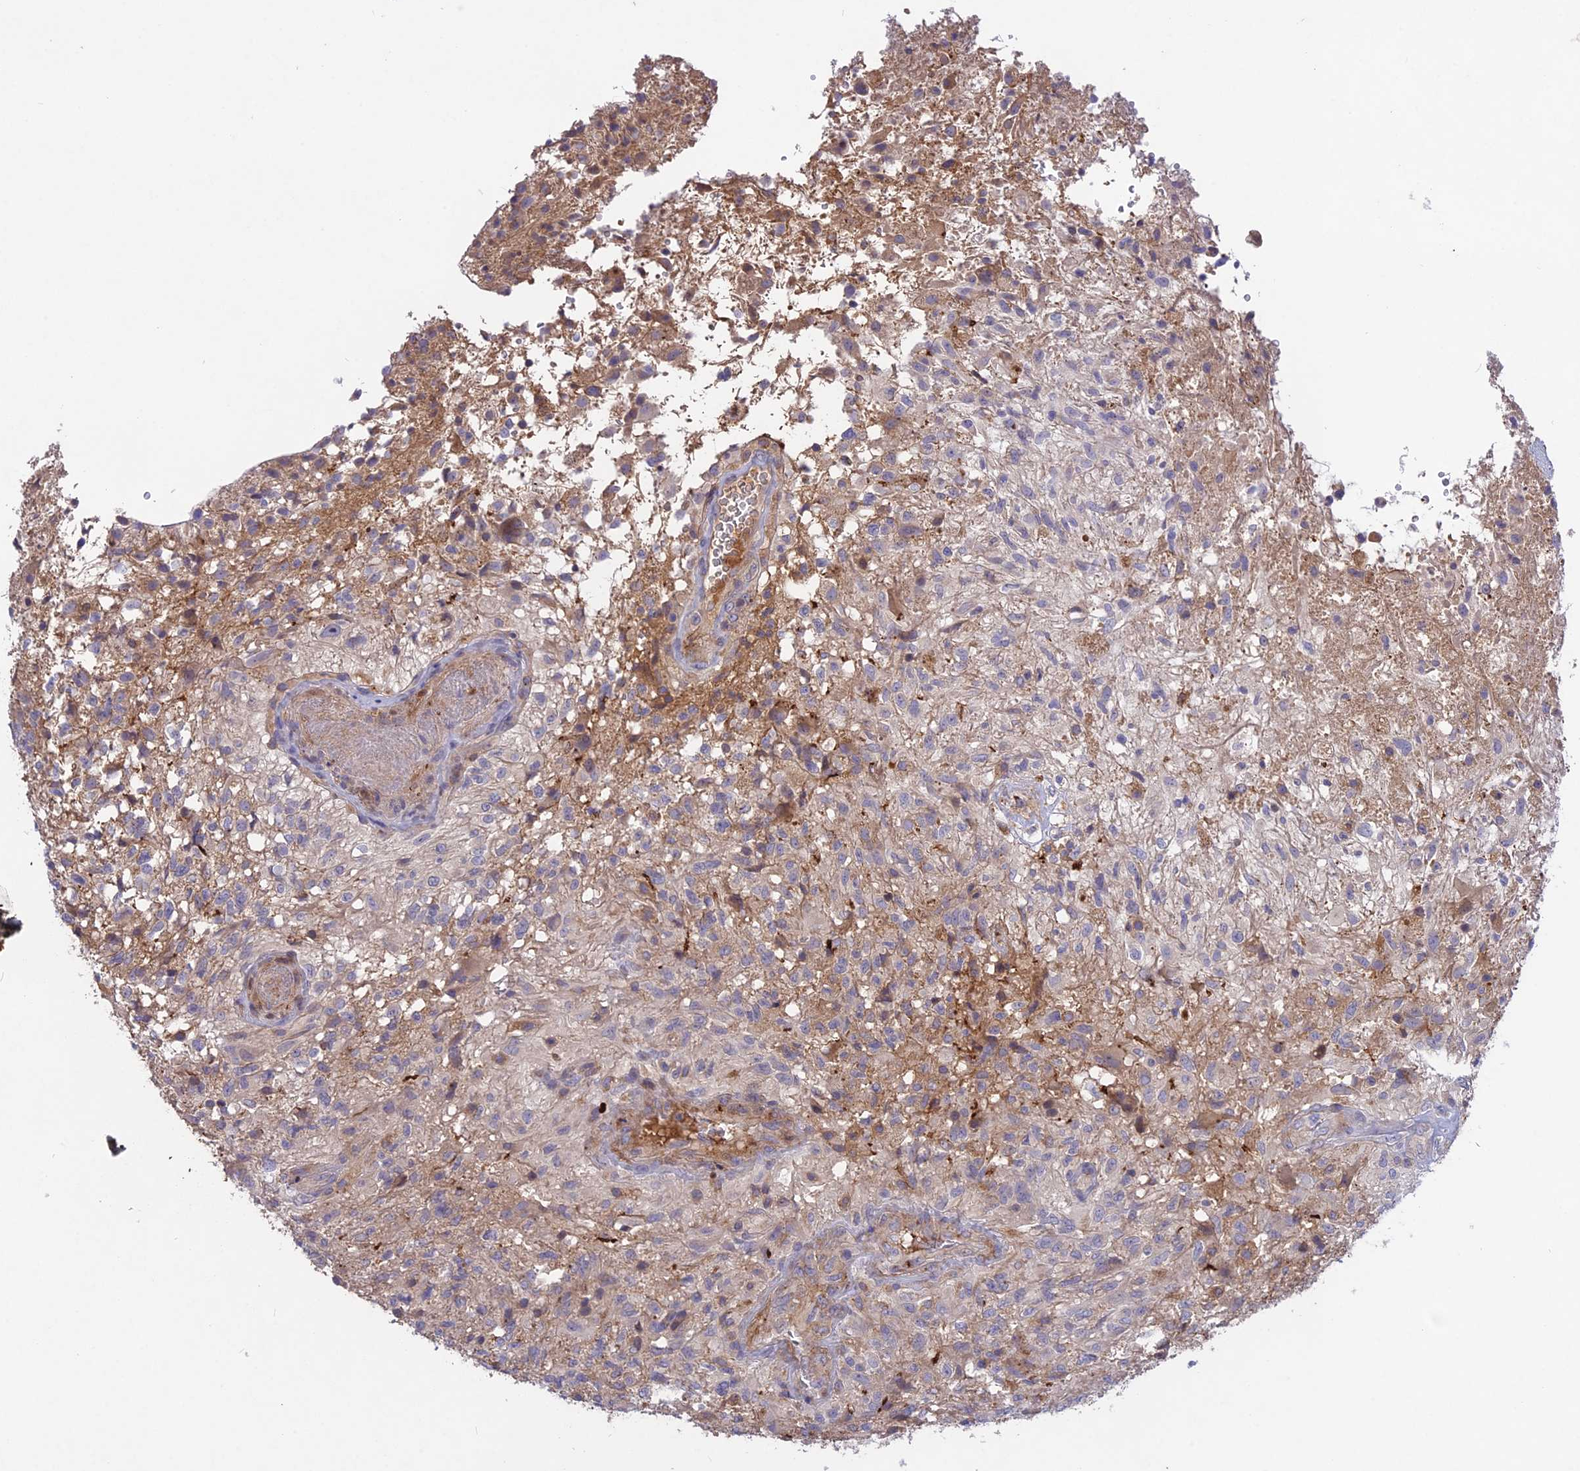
{"staining": {"intensity": "weak", "quantity": "<25%", "location": "cytoplasmic/membranous"}, "tissue": "glioma", "cell_type": "Tumor cells", "image_type": "cancer", "snomed": [{"axis": "morphology", "description": "Glioma, malignant, High grade"}, {"axis": "topography", "description": "Brain"}], "caption": "Immunohistochemistry of malignant high-grade glioma shows no expression in tumor cells.", "gene": "ADO", "patient": {"sex": "male", "age": 56}}